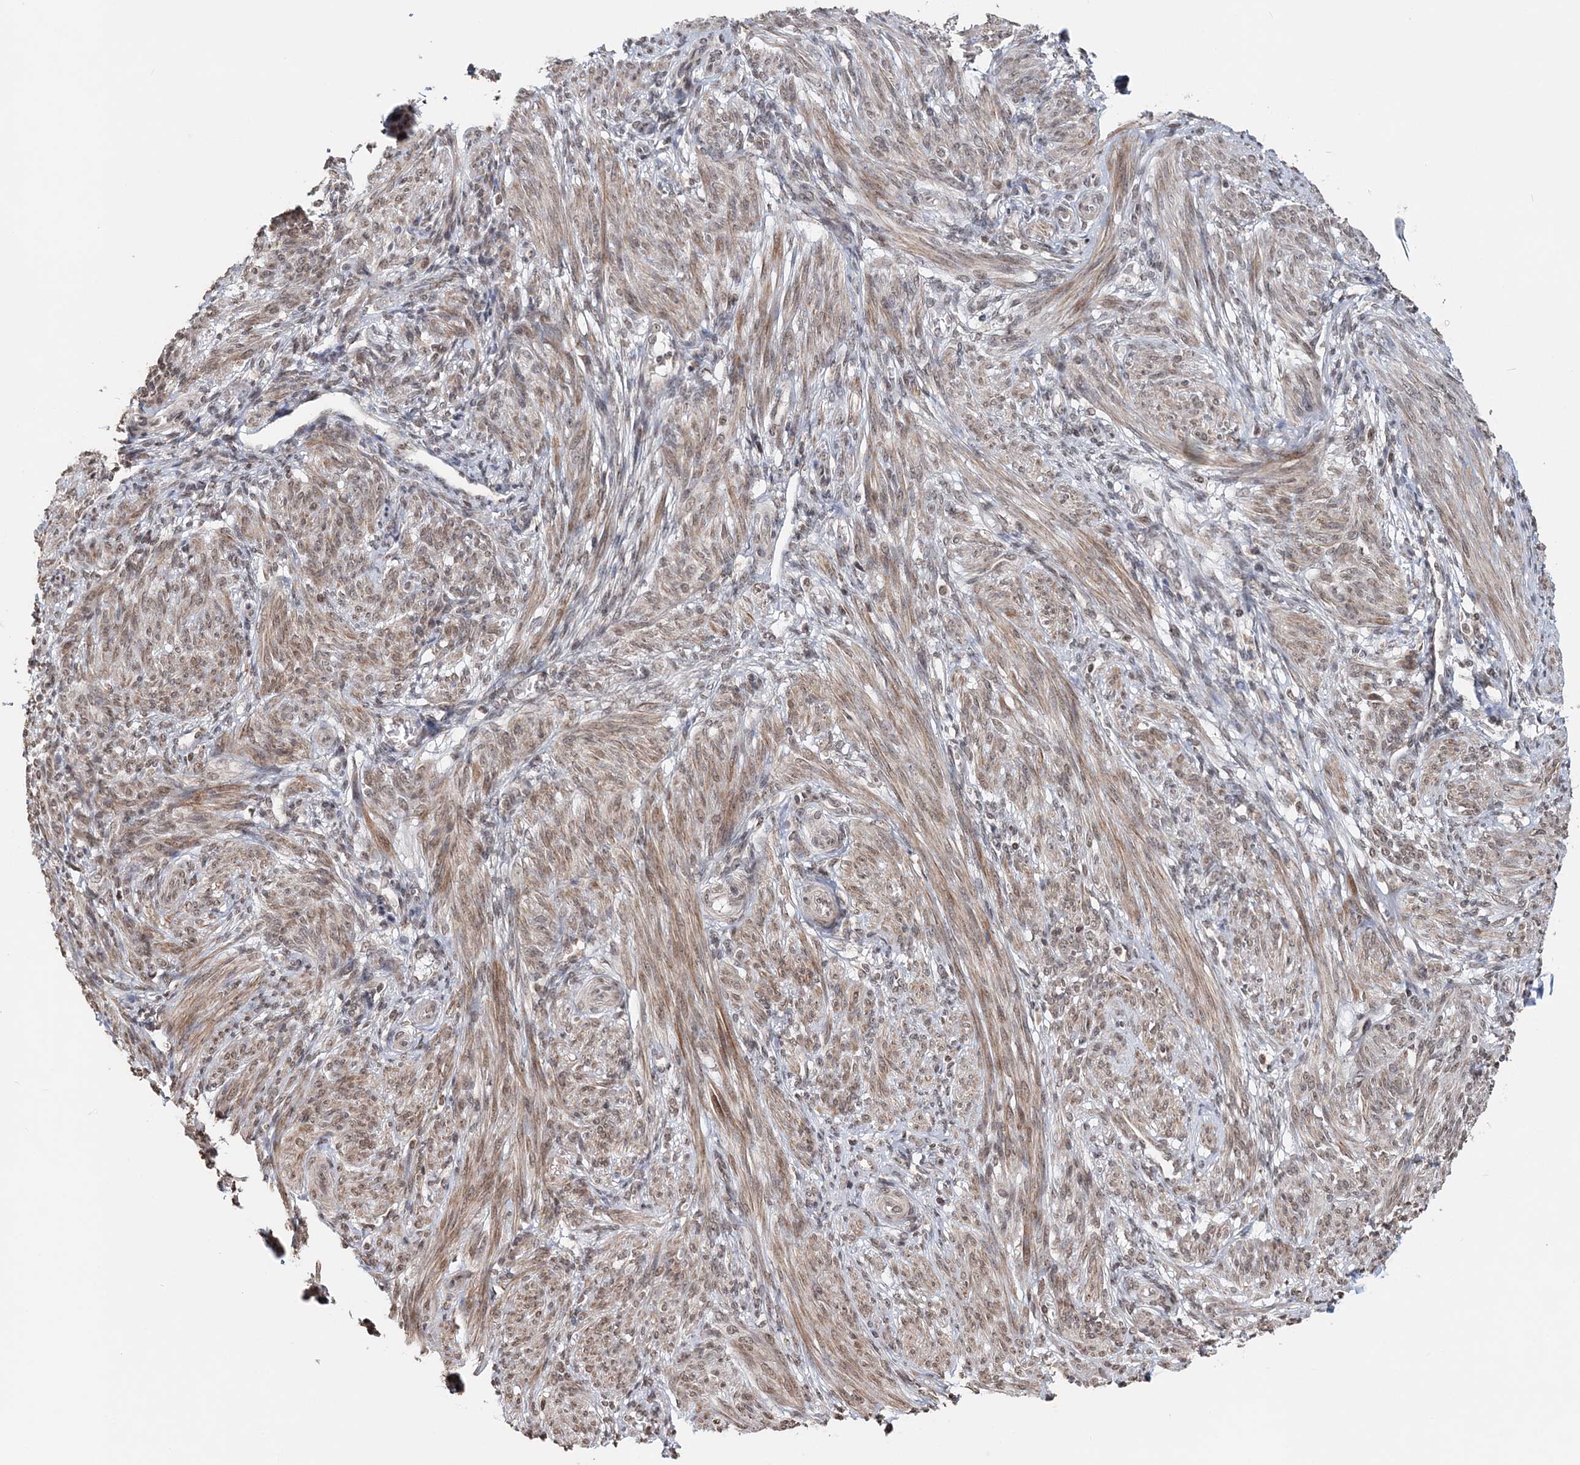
{"staining": {"intensity": "moderate", "quantity": ">75%", "location": "cytoplasmic/membranous,nuclear"}, "tissue": "smooth muscle", "cell_type": "Smooth muscle cells", "image_type": "normal", "snomed": [{"axis": "morphology", "description": "Normal tissue, NOS"}, {"axis": "topography", "description": "Smooth muscle"}], "caption": "Immunohistochemistry (IHC) photomicrograph of benign human smooth muscle stained for a protein (brown), which shows medium levels of moderate cytoplasmic/membranous,nuclear staining in about >75% of smooth muscle cells.", "gene": "SOWAHB", "patient": {"sex": "female", "age": 39}}